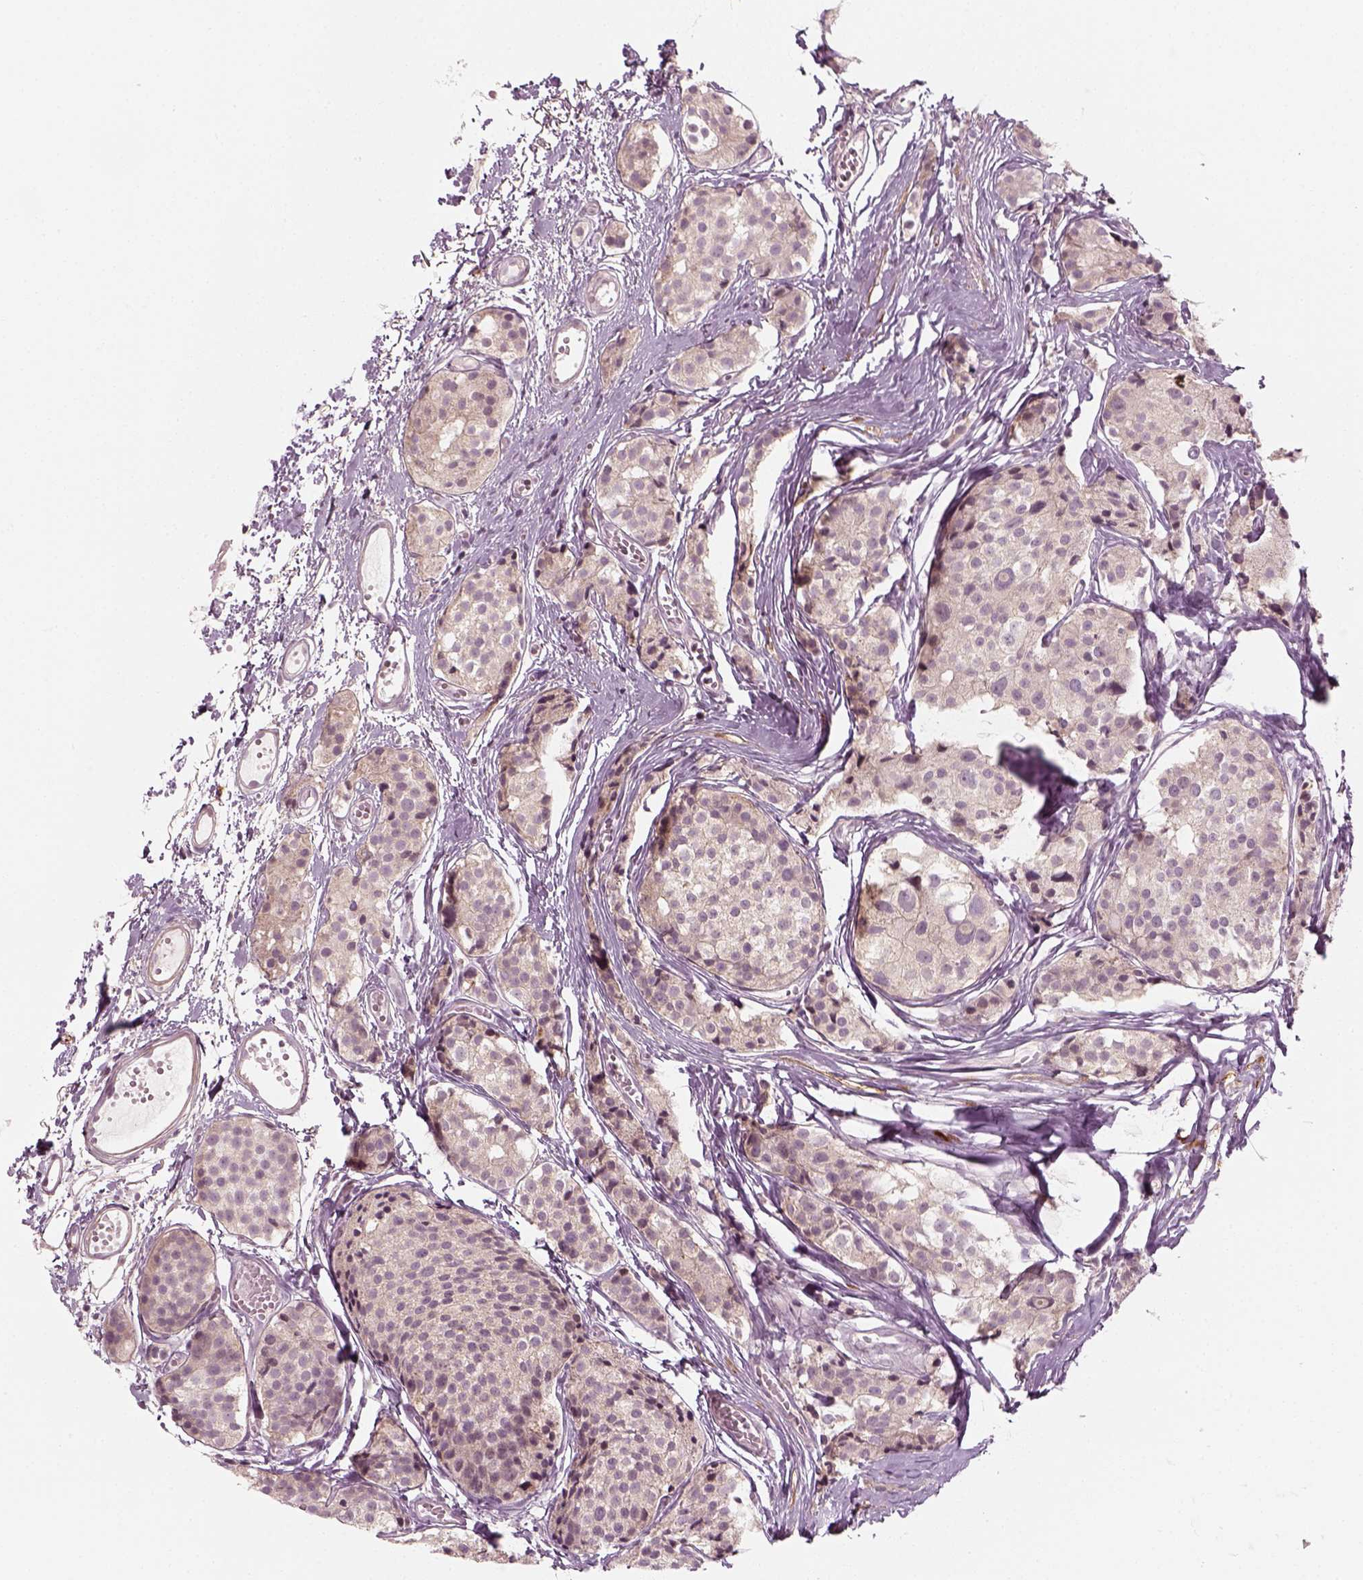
{"staining": {"intensity": "negative", "quantity": "none", "location": "none"}, "tissue": "carcinoid", "cell_type": "Tumor cells", "image_type": "cancer", "snomed": [{"axis": "morphology", "description": "Carcinoid, malignant, NOS"}, {"axis": "topography", "description": "Small intestine"}], "caption": "This is an immunohistochemistry (IHC) photomicrograph of carcinoid (malignant). There is no positivity in tumor cells.", "gene": "MLIP", "patient": {"sex": "female", "age": 65}}